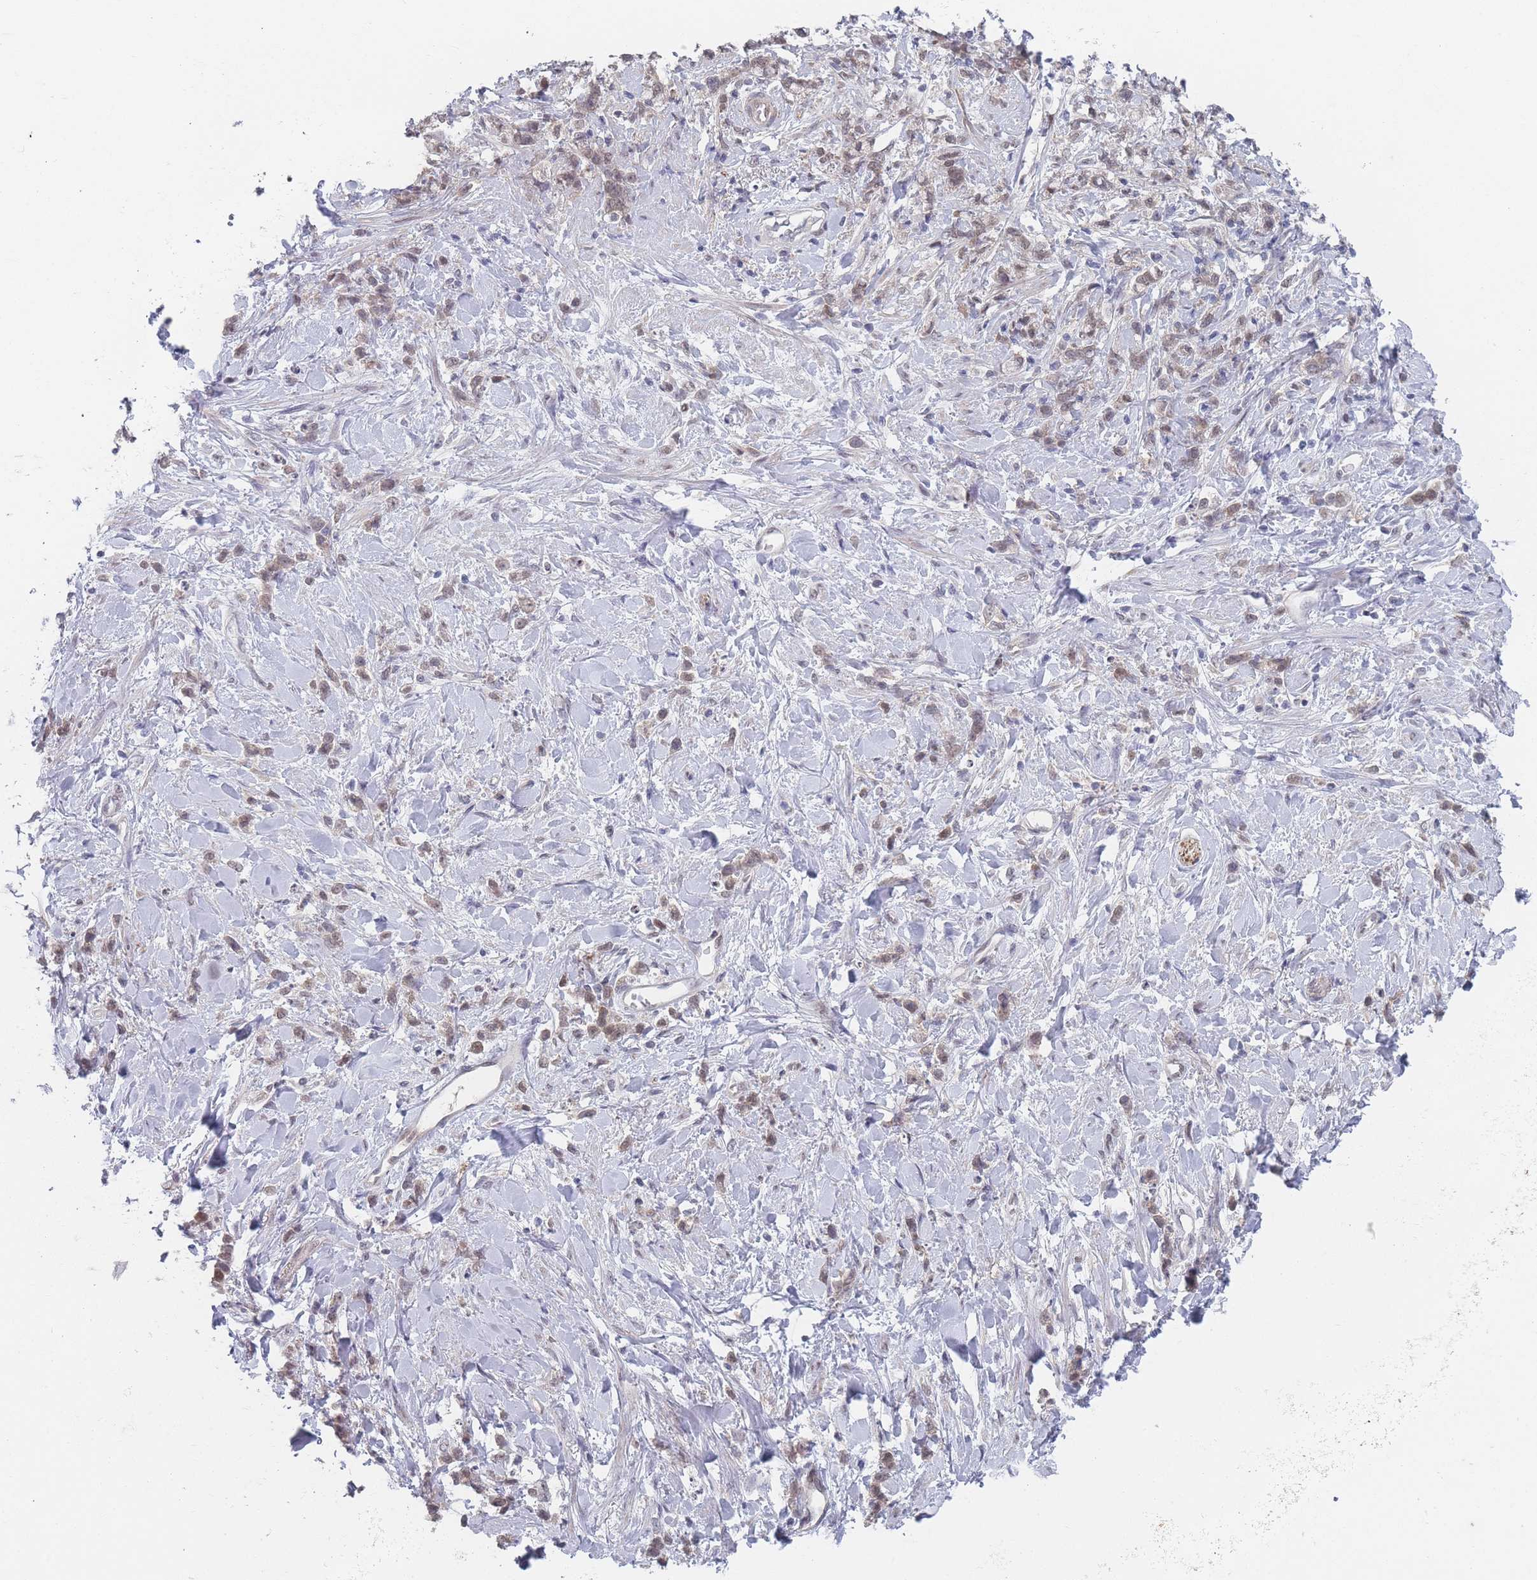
{"staining": {"intensity": "weak", "quantity": ">75%", "location": "nuclear"}, "tissue": "stomach cancer", "cell_type": "Tumor cells", "image_type": "cancer", "snomed": [{"axis": "morphology", "description": "Adenocarcinoma, NOS"}, {"axis": "topography", "description": "Stomach"}], "caption": "Protein staining displays weak nuclear positivity in approximately >75% of tumor cells in stomach cancer. The protein is stained brown, and the nuclei are stained in blue (DAB (3,3'-diaminobenzidine) IHC with brightfield microscopy, high magnification).", "gene": "ANKRD10", "patient": {"sex": "female", "age": 60}}